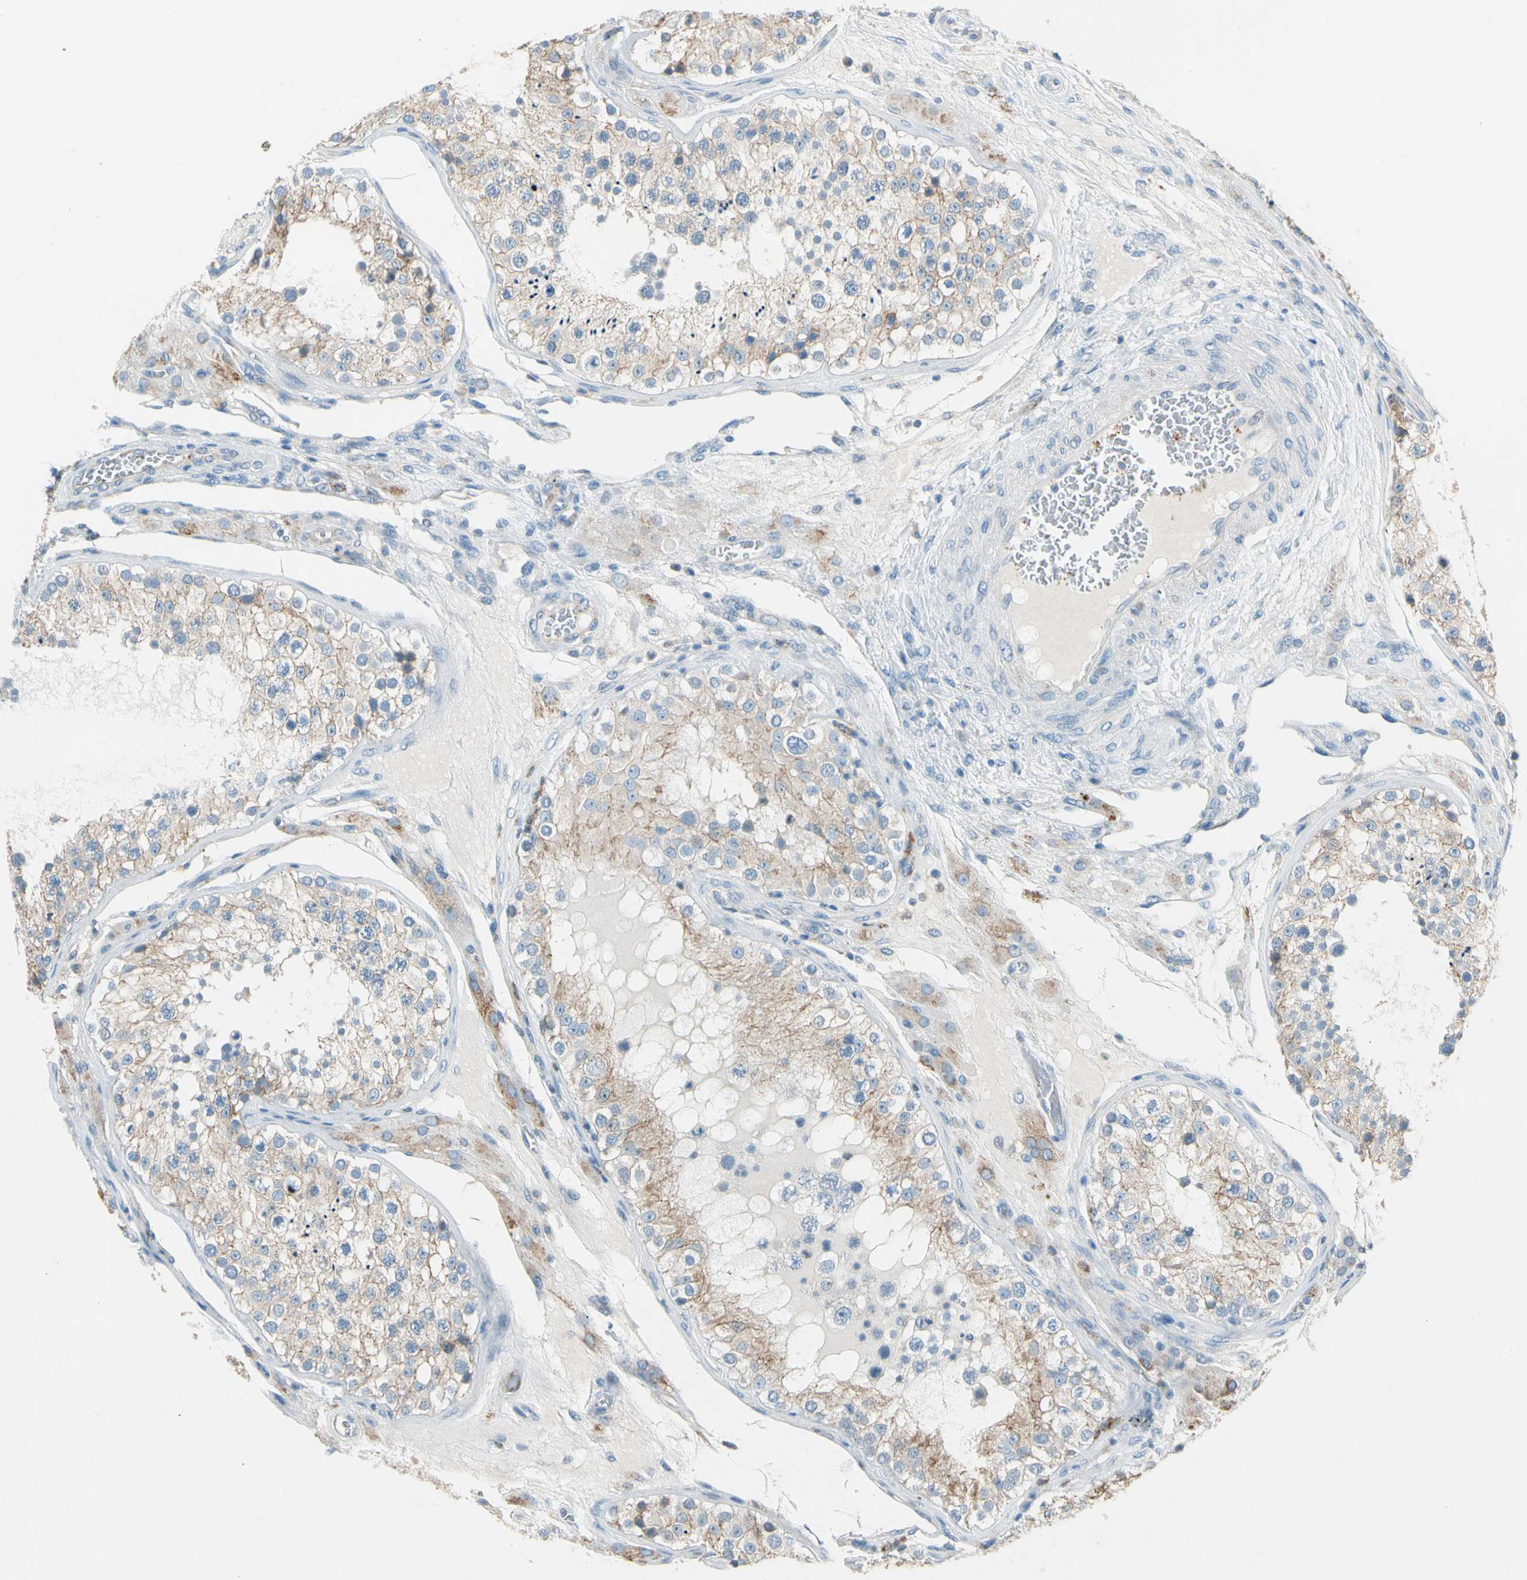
{"staining": {"intensity": "strong", "quantity": ">75%", "location": "cytoplasmic/membranous"}, "tissue": "testis", "cell_type": "Cells in seminiferous ducts", "image_type": "normal", "snomed": [{"axis": "morphology", "description": "Normal tissue, NOS"}, {"axis": "topography", "description": "Testis"}], "caption": "Testis stained with immunohistochemistry shows strong cytoplasmic/membranous staining in about >75% of cells in seminiferous ducts. (DAB (3,3'-diaminobenzidine) IHC, brown staining for protein, blue staining for nuclei).", "gene": "LY6G6F", "patient": {"sex": "male", "age": 26}}